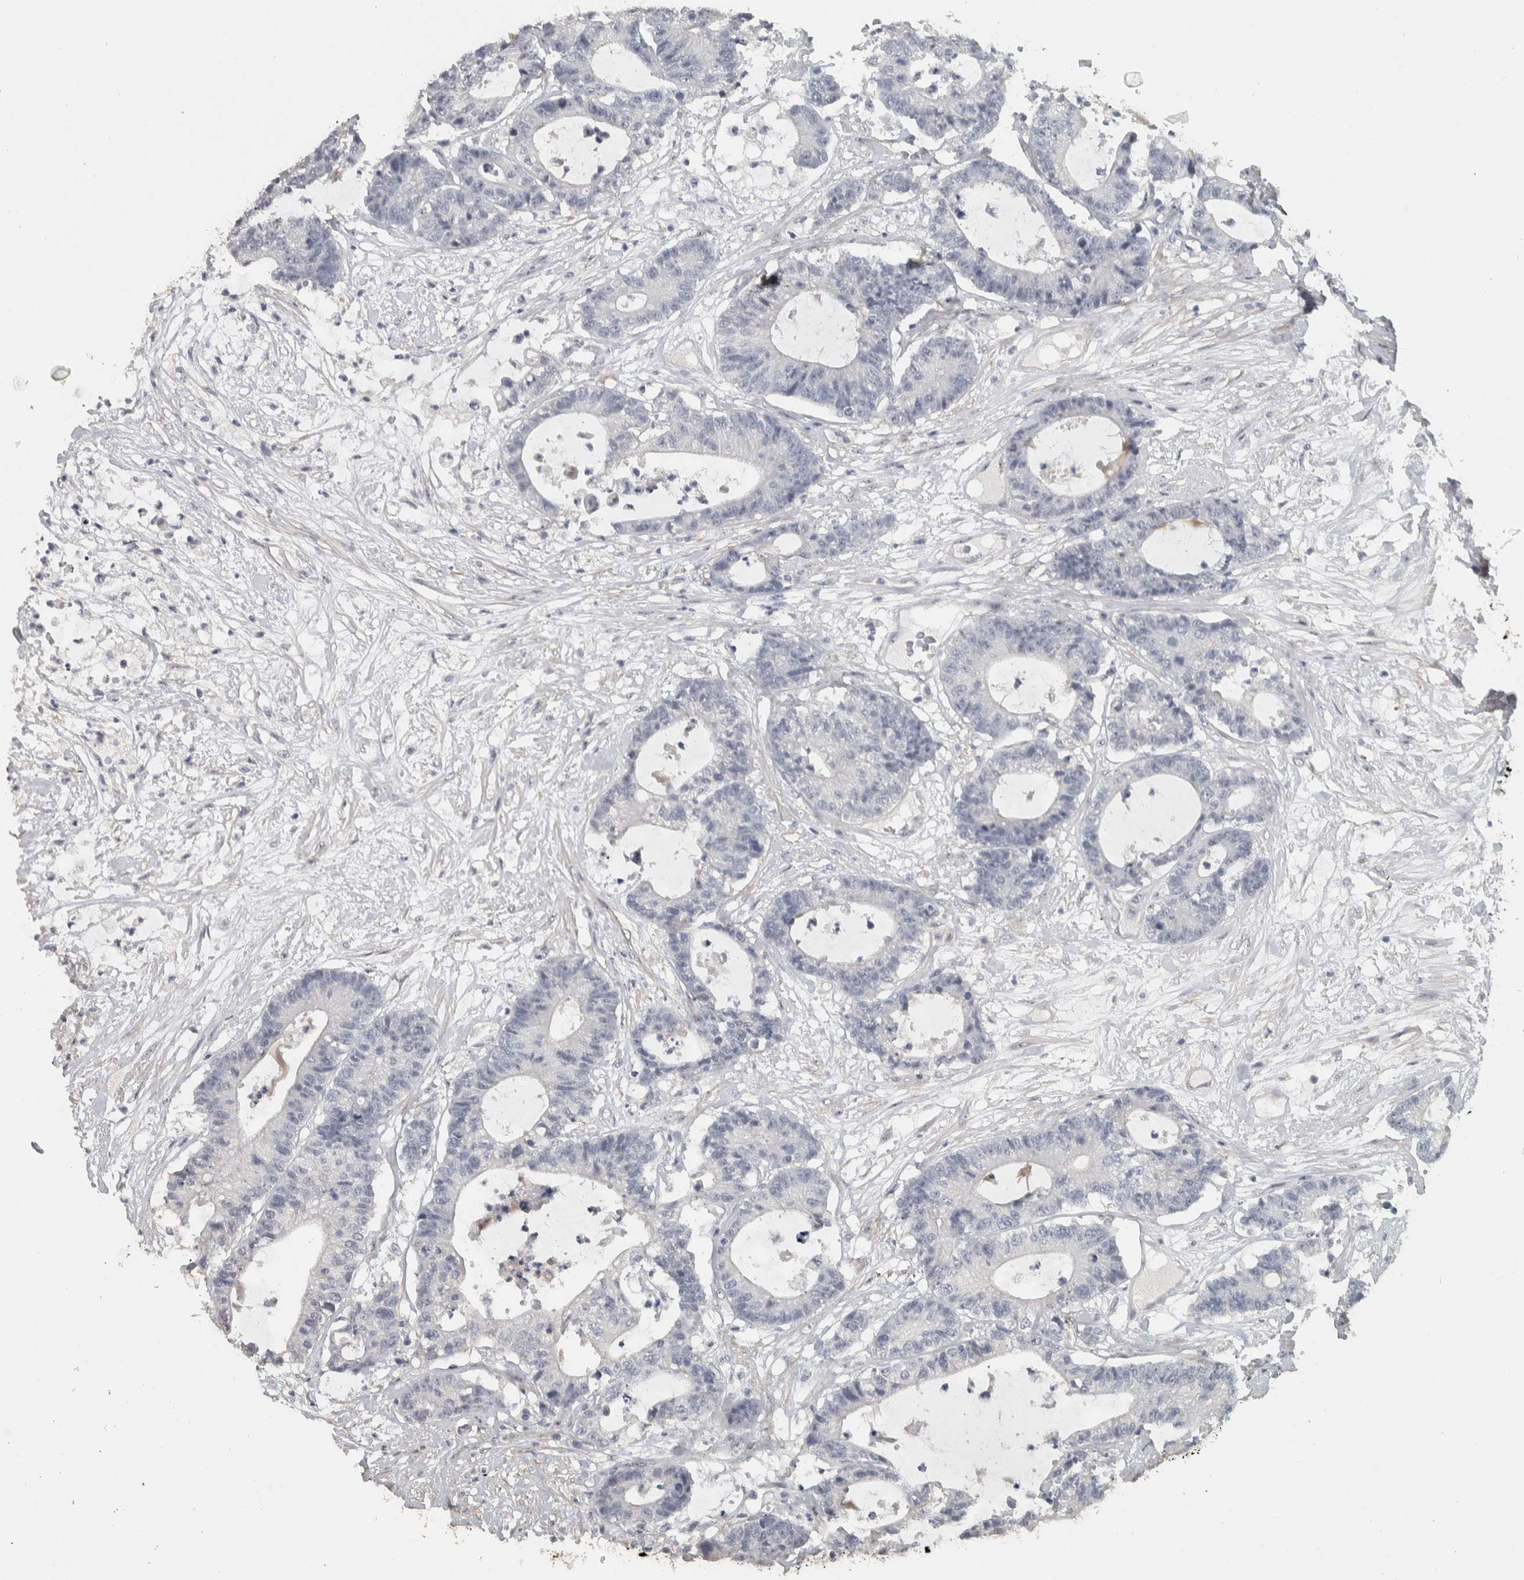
{"staining": {"intensity": "negative", "quantity": "none", "location": "none"}, "tissue": "colorectal cancer", "cell_type": "Tumor cells", "image_type": "cancer", "snomed": [{"axis": "morphology", "description": "Adenocarcinoma, NOS"}, {"axis": "topography", "description": "Colon"}], "caption": "Immunohistochemistry (IHC) micrograph of neoplastic tissue: human adenocarcinoma (colorectal) stained with DAB (3,3'-diaminobenzidine) reveals no significant protein positivity in tumor cells.", "gene": "DCAF10", "patient": {"sex": "female", "age": 84}}